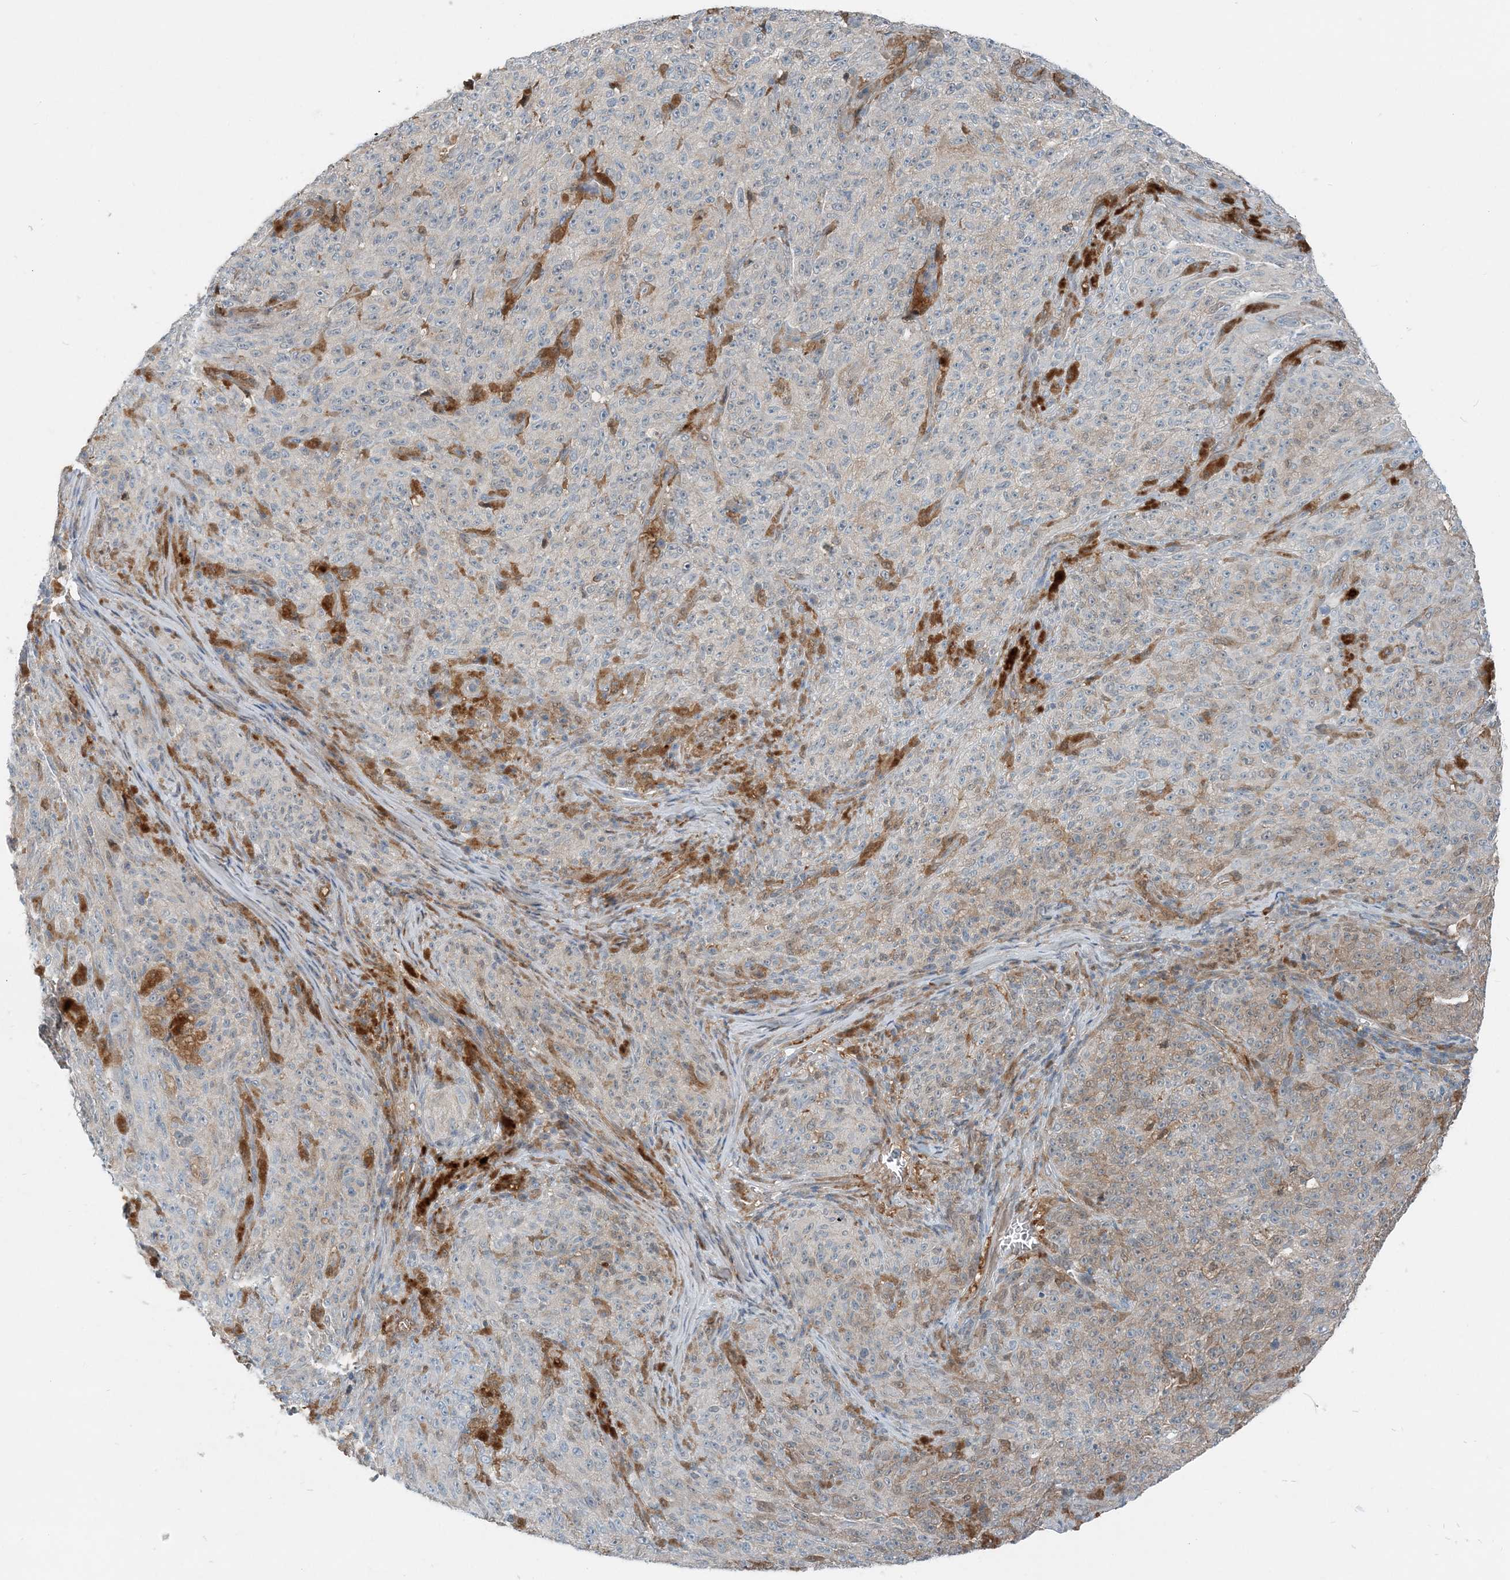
{"staining": {"intensity": "weak", "quantity": "<25%", "location": "cytoplasmic/membranous"}, "tissue": "melanoma", "cell_type": "Tumor cells", "image_type": "cancer", "snomed": [{"axis": "morphology", "description": "Malignant melanoma, NOS"}, {"axis": "topography", "description": "Skin"}], "caption": "A histopathology image of malignant melanoma stained for a protein demonstrates no brown staining in tumor cells. The staining was performed using DAB to visualize the protein expression in brown, while the nuclei were stained in blue with hematoxylin (Magnification: 20x).", "gene": "ARMH1", "patient": {"sex": "female", "age": 82}}